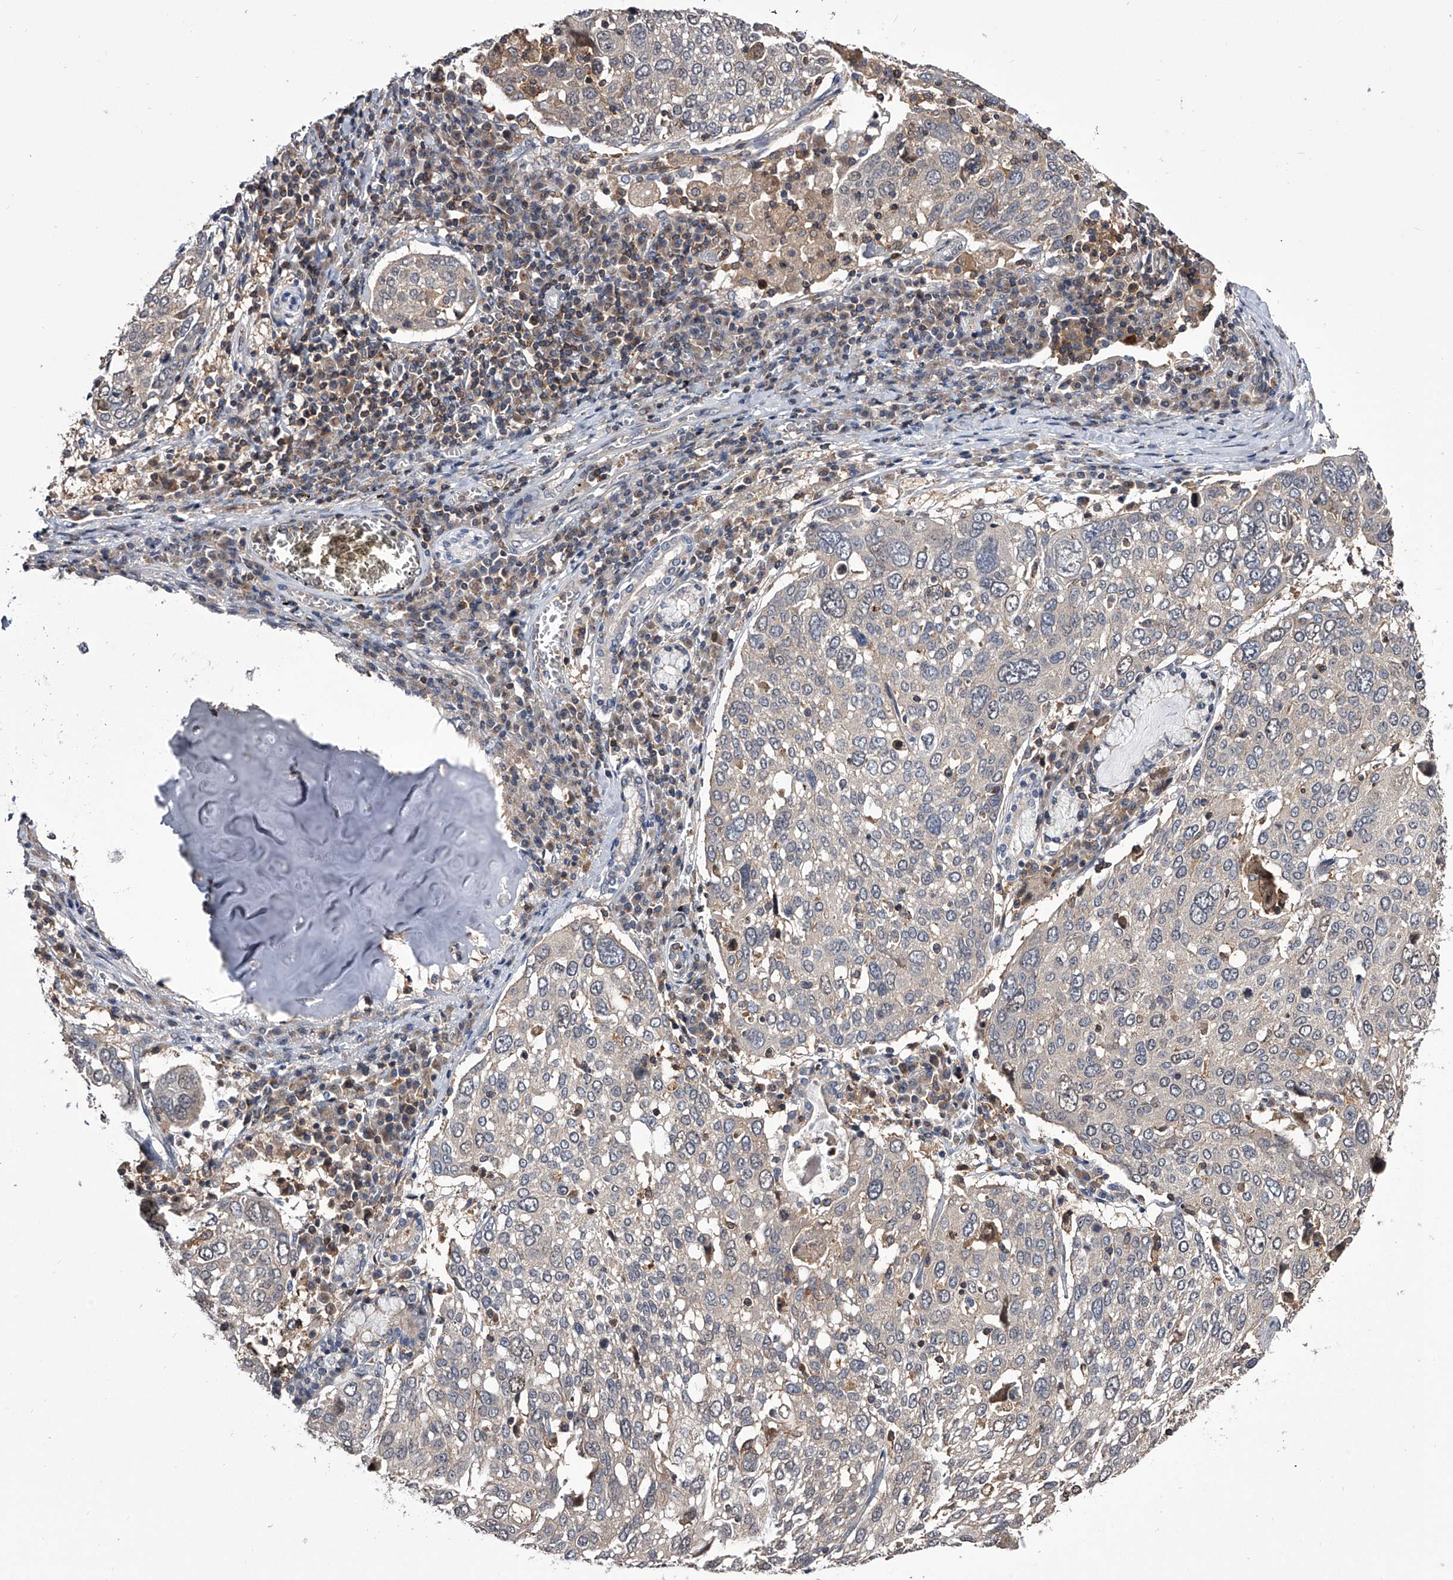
{"staining": {"intensity": "negative", "quantity": "none", "location": "none"}, "tissue": "lung cancer", "cell_type": "Tumor cells", "image_type": "cancer", "snomed": [{"axis": "morphology", "description": "Squamous cell carcinoma, NOS"}, {"axis": "topography", "description": "Lung"}], "caption": "Tumor cells are negative for protein expression in human lung cancer.", "gene": "PAN3", "patient": {"sex": "male", "age": 65}}